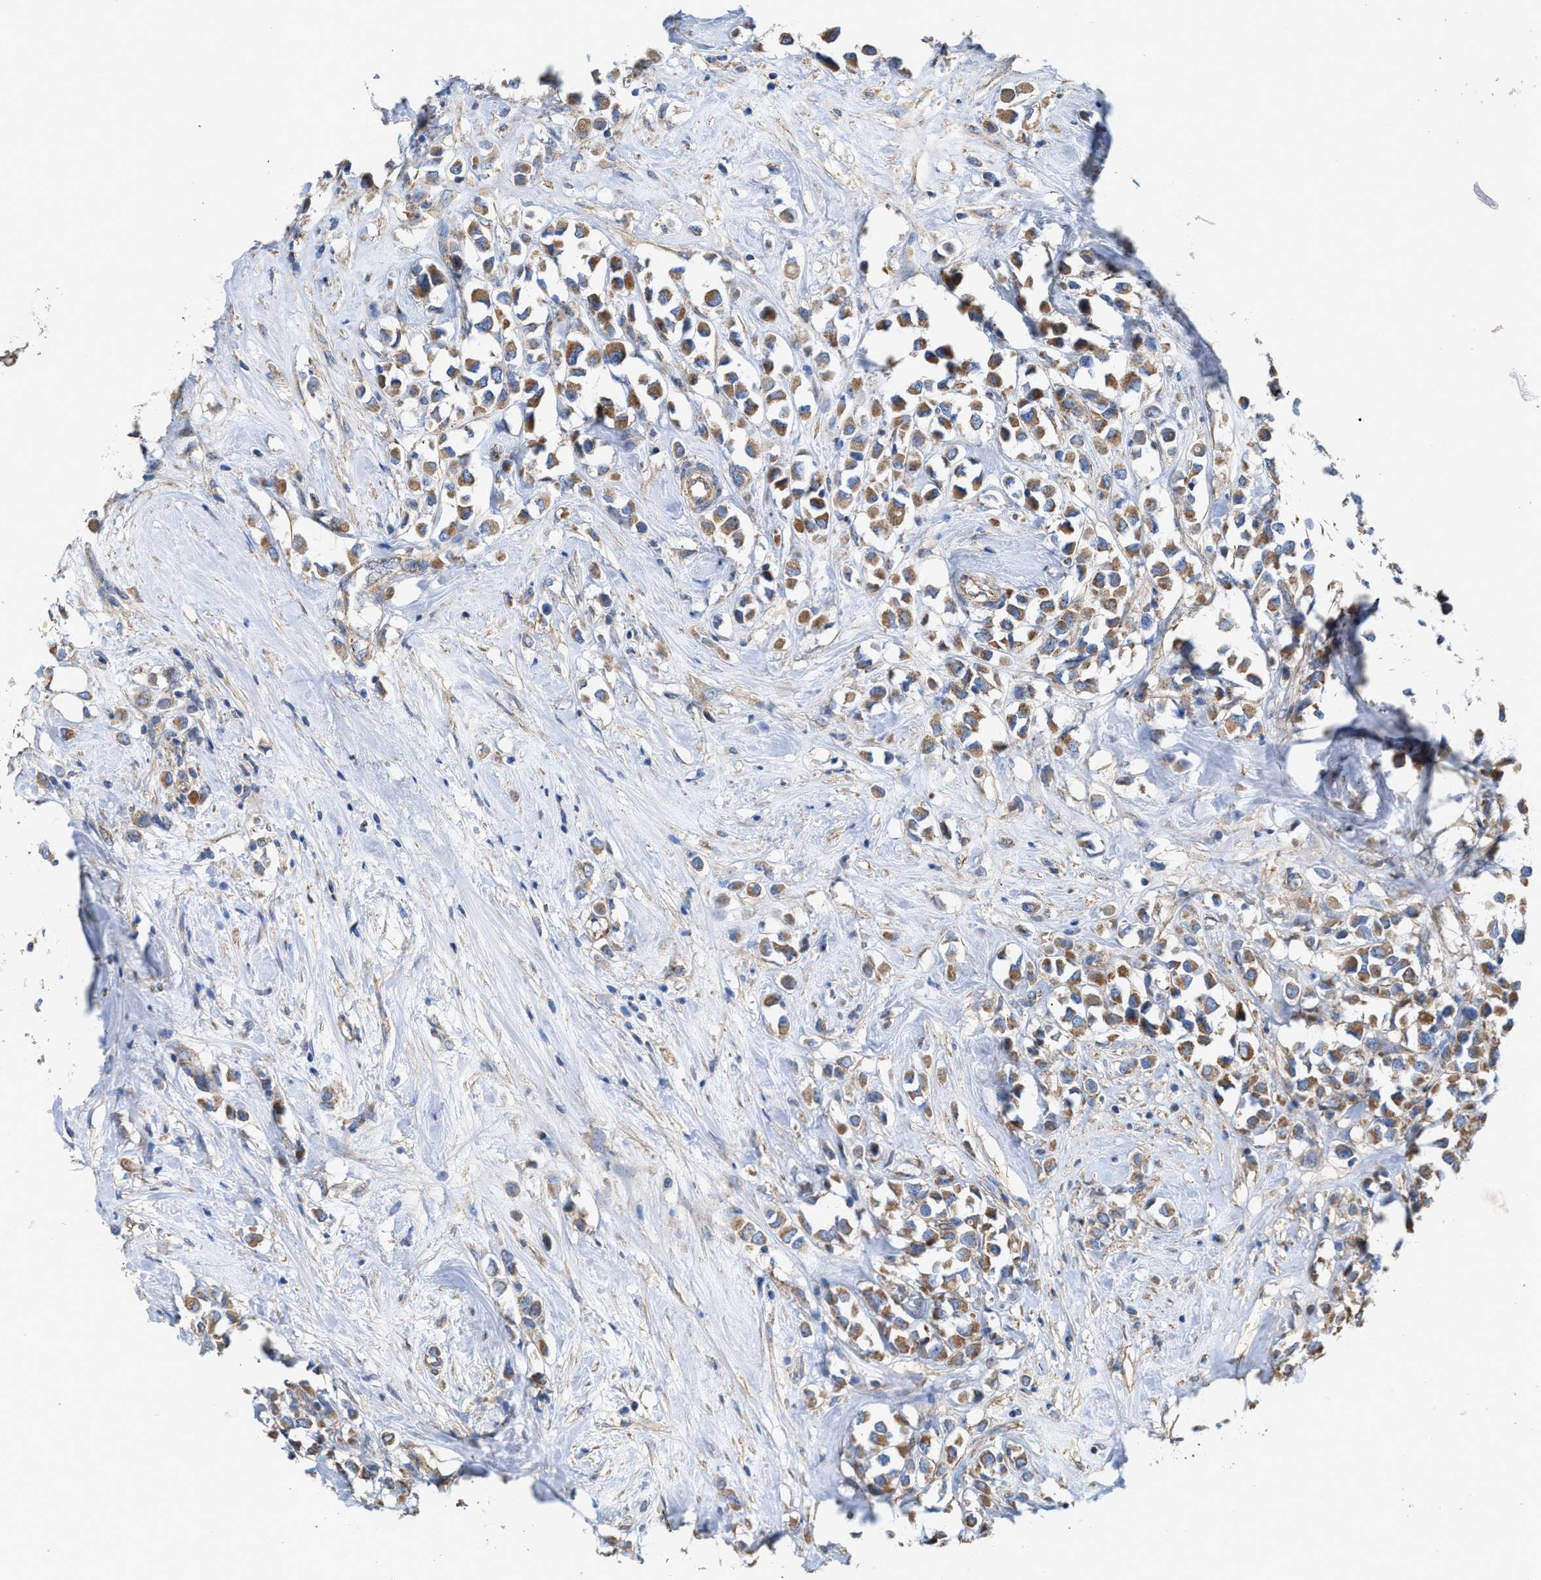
{"staining": {"intensity": "moderate", "quantity": ">75%", "location": "cytoplasmic/membranous"}, "tissue": "breast cancer", "cell_type": "Tumor cells", "image_type": "cancer", "snomed": [{"axis": "morphology", "description": "Duct carcinoma"}, {"axis": "topography", "description": "Breast"}], "caption": "Immunohistochemical staining of human breast cancer (infiltrating ductal carcinoma) demonstrates medium levels of moderate cytoplasmic/membranous positivity in approximately >75% of tumor cells. (Stains: DAB (3,3'-diaminobenzidine) in brown, nuclei in blue, Microscopy: brightfield microscopy at high magnification).", "gene": "OXSM", "patient": {"sex": "female", "age": 61}}